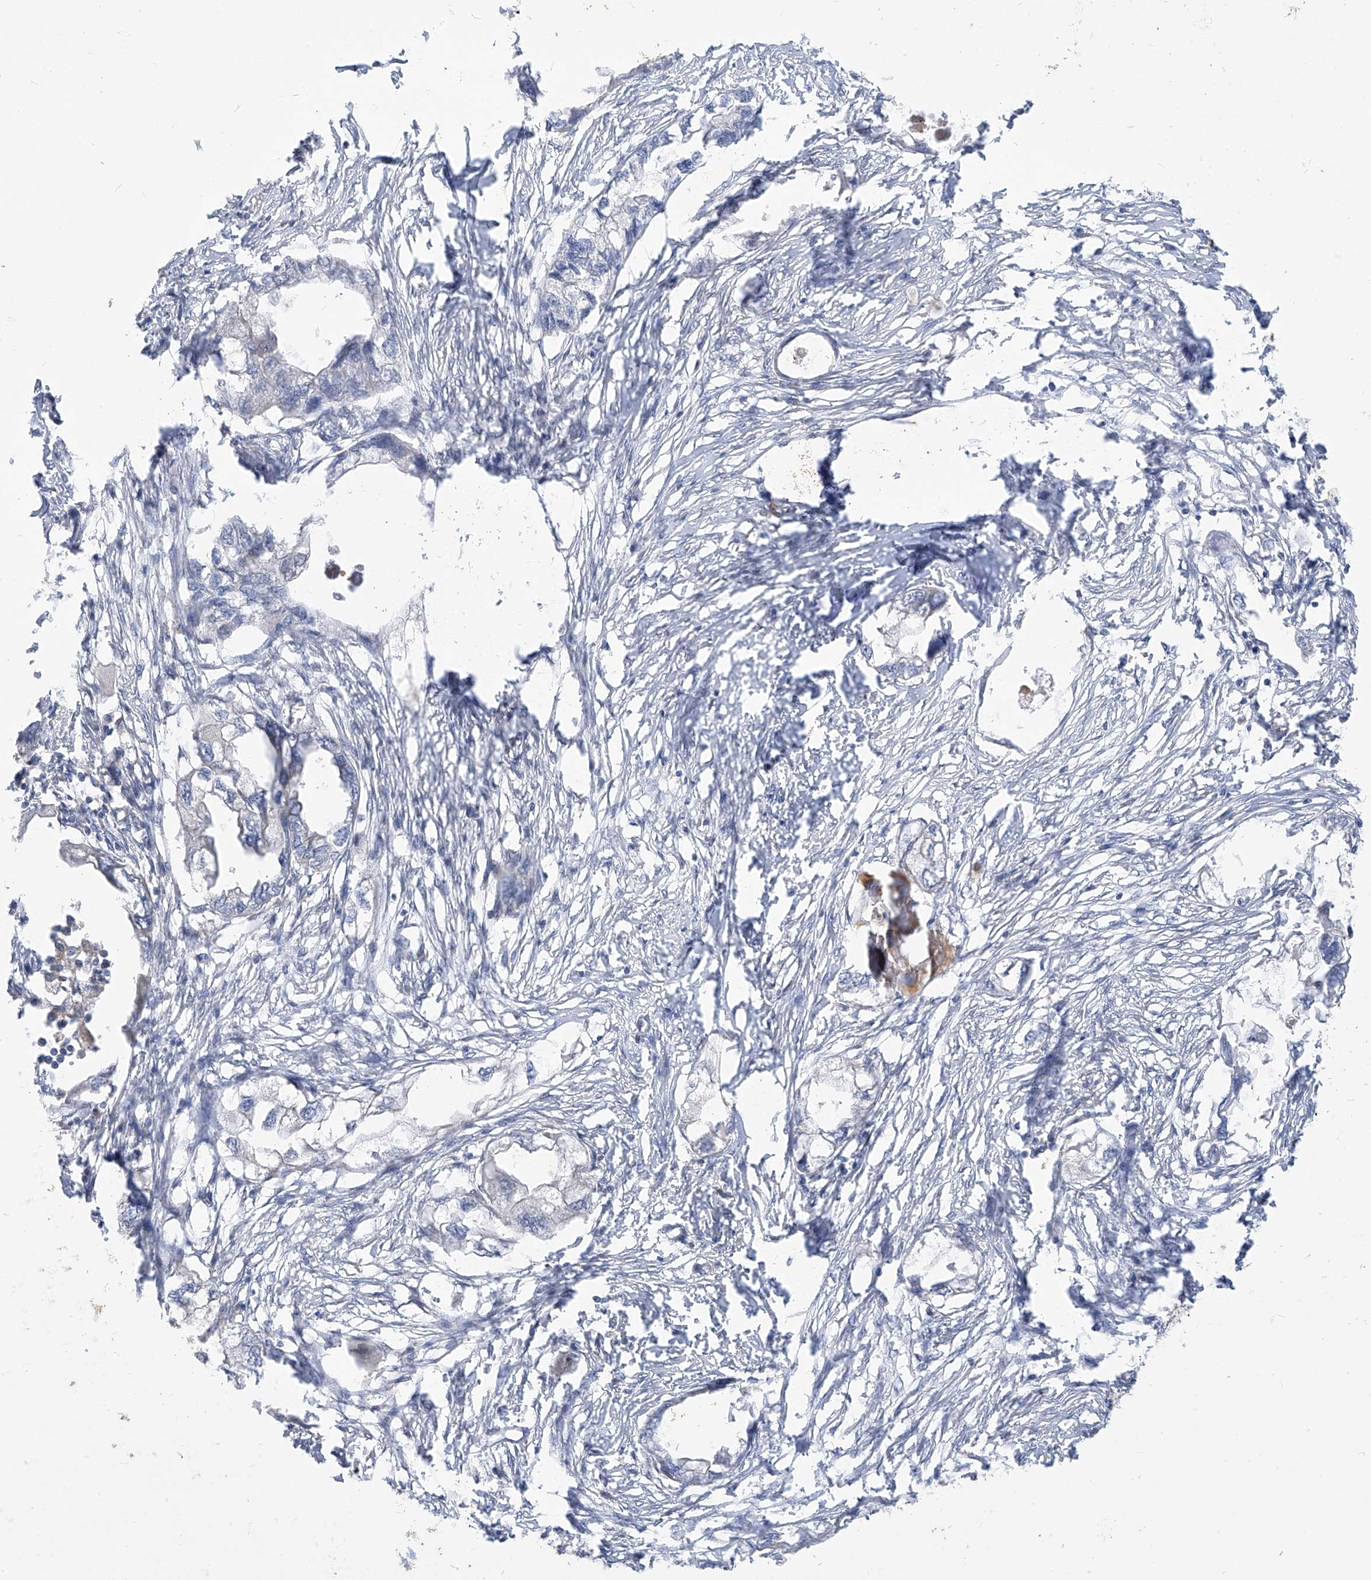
{"staining": {"intensity": "negative", "quantity": "none", "location": "none"}, "tissue": "endometrial cancer", "cell_type": "Tumor cells", "image_type": "cancer", "snomed": [{"axis": "morphology", "description": "Adenocarcinoma, NOS"}, {"axis": "morphology", "description": "Adenocarcinoma, metastatic, NOS"}, {"axis": "topography", "description": "Adipose tissue"}, {"axis": "topography", "description": "Endometrium"}], "caption": "Immunohistochemistry (IHC) photomicrograph of neoplastic tissue: human endometrial cancer (adenocarcinoma) stained with DAB (3,3'-diaminobenzidine) demonstrates no significant protein expression in tumor cells.", "gene": "ADAT2", "patient": {"sex": "female", "age": 67}}